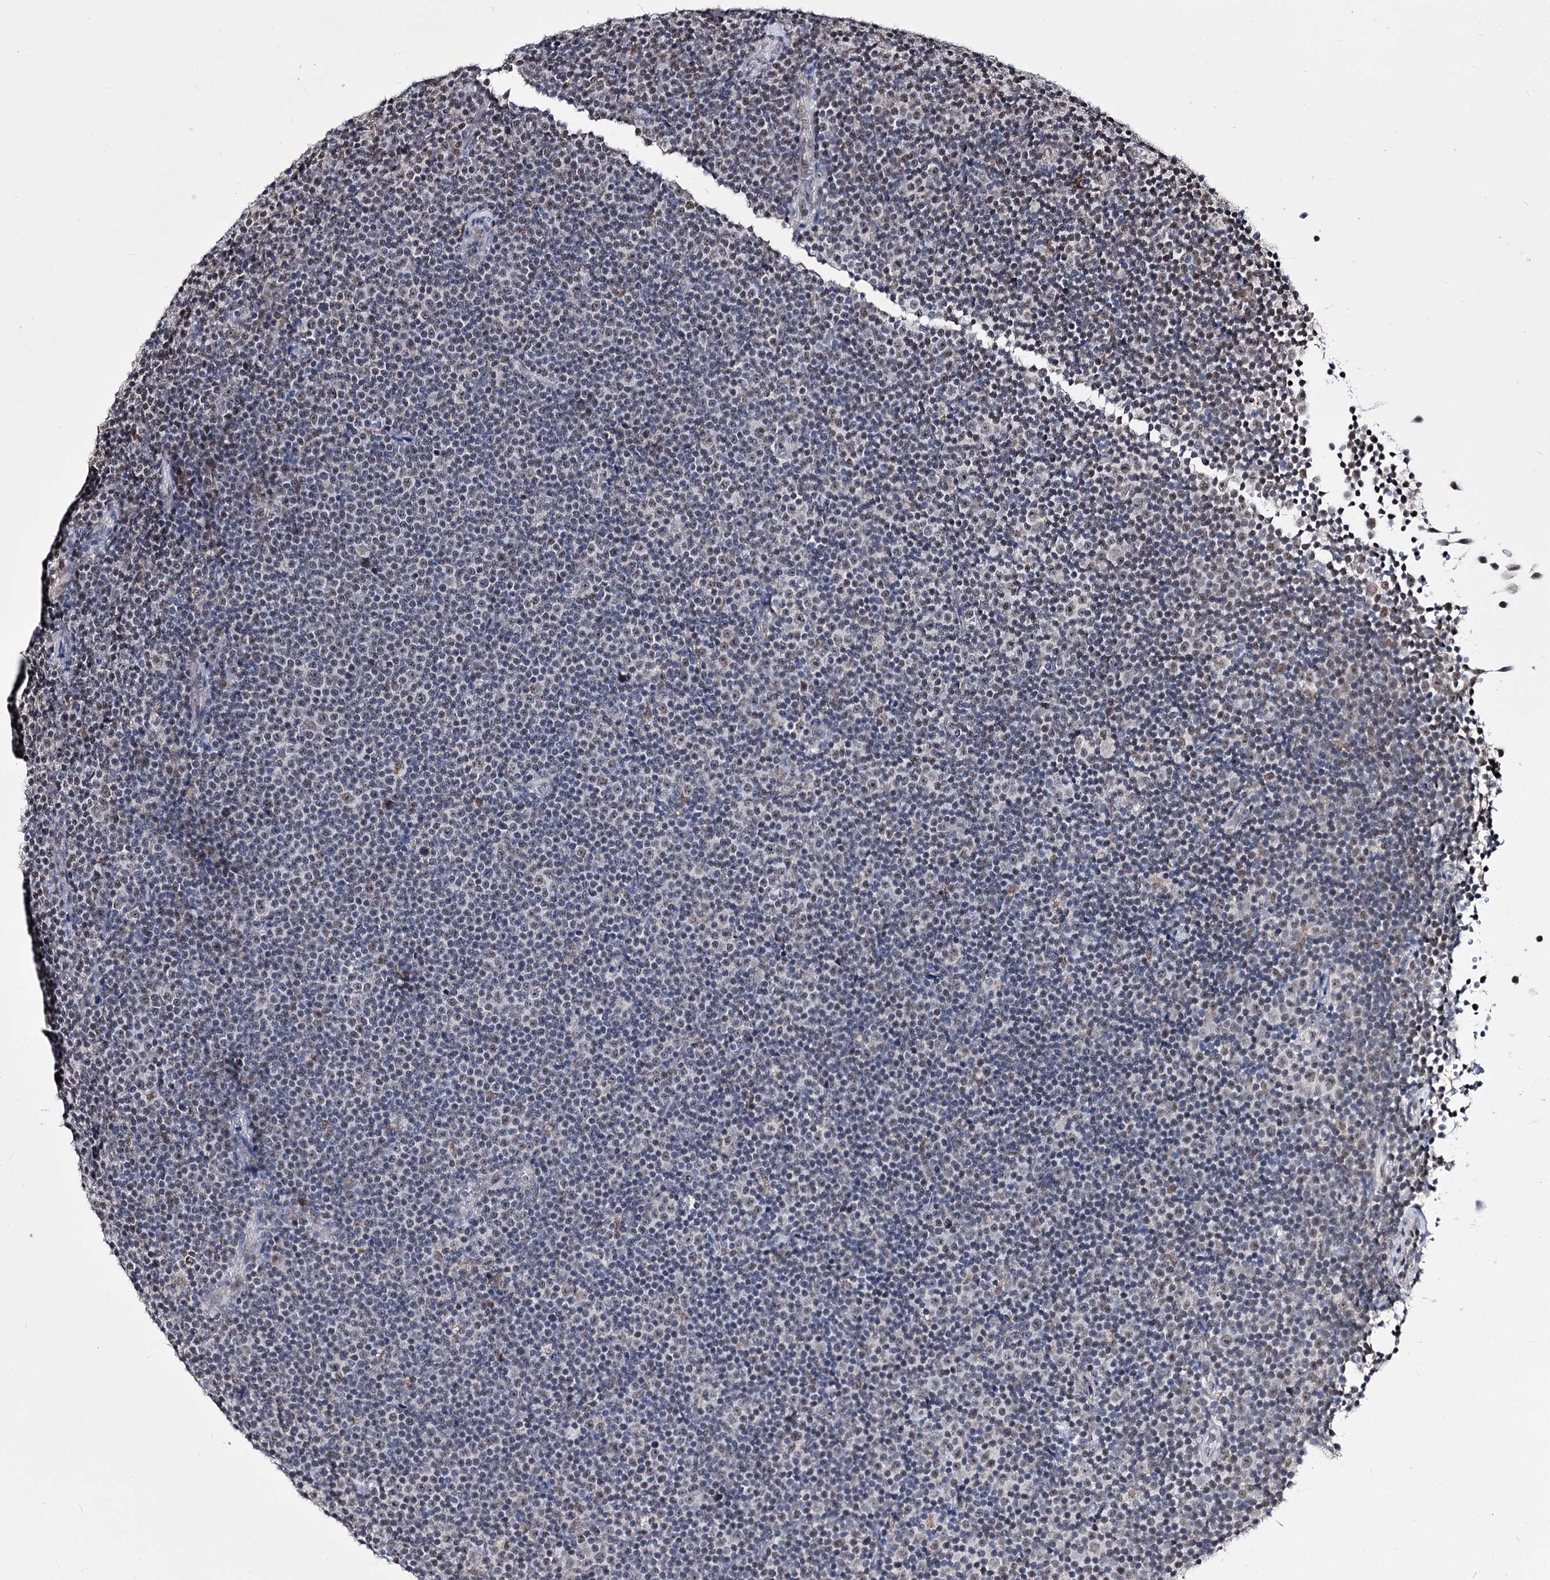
{"staining": {"intensity": "weak", "quantity": "<25%", "location": "nuclear"}, "tissue": "lymphoma", "cell_type": "Tumor cells", "image_type": "cancer", "snomed": [{"axis": "morphology", "description": "Malignant lymphoma, non-Hodgkin's type, Low grade"}, {"axis": "topography", "description": "Lymph node"}], "caption": "The histopathology image displays no staining of tumor cells in lymphoma.", "gene": "PPRC1", "patient": {"sex": "female", "age": 67}}